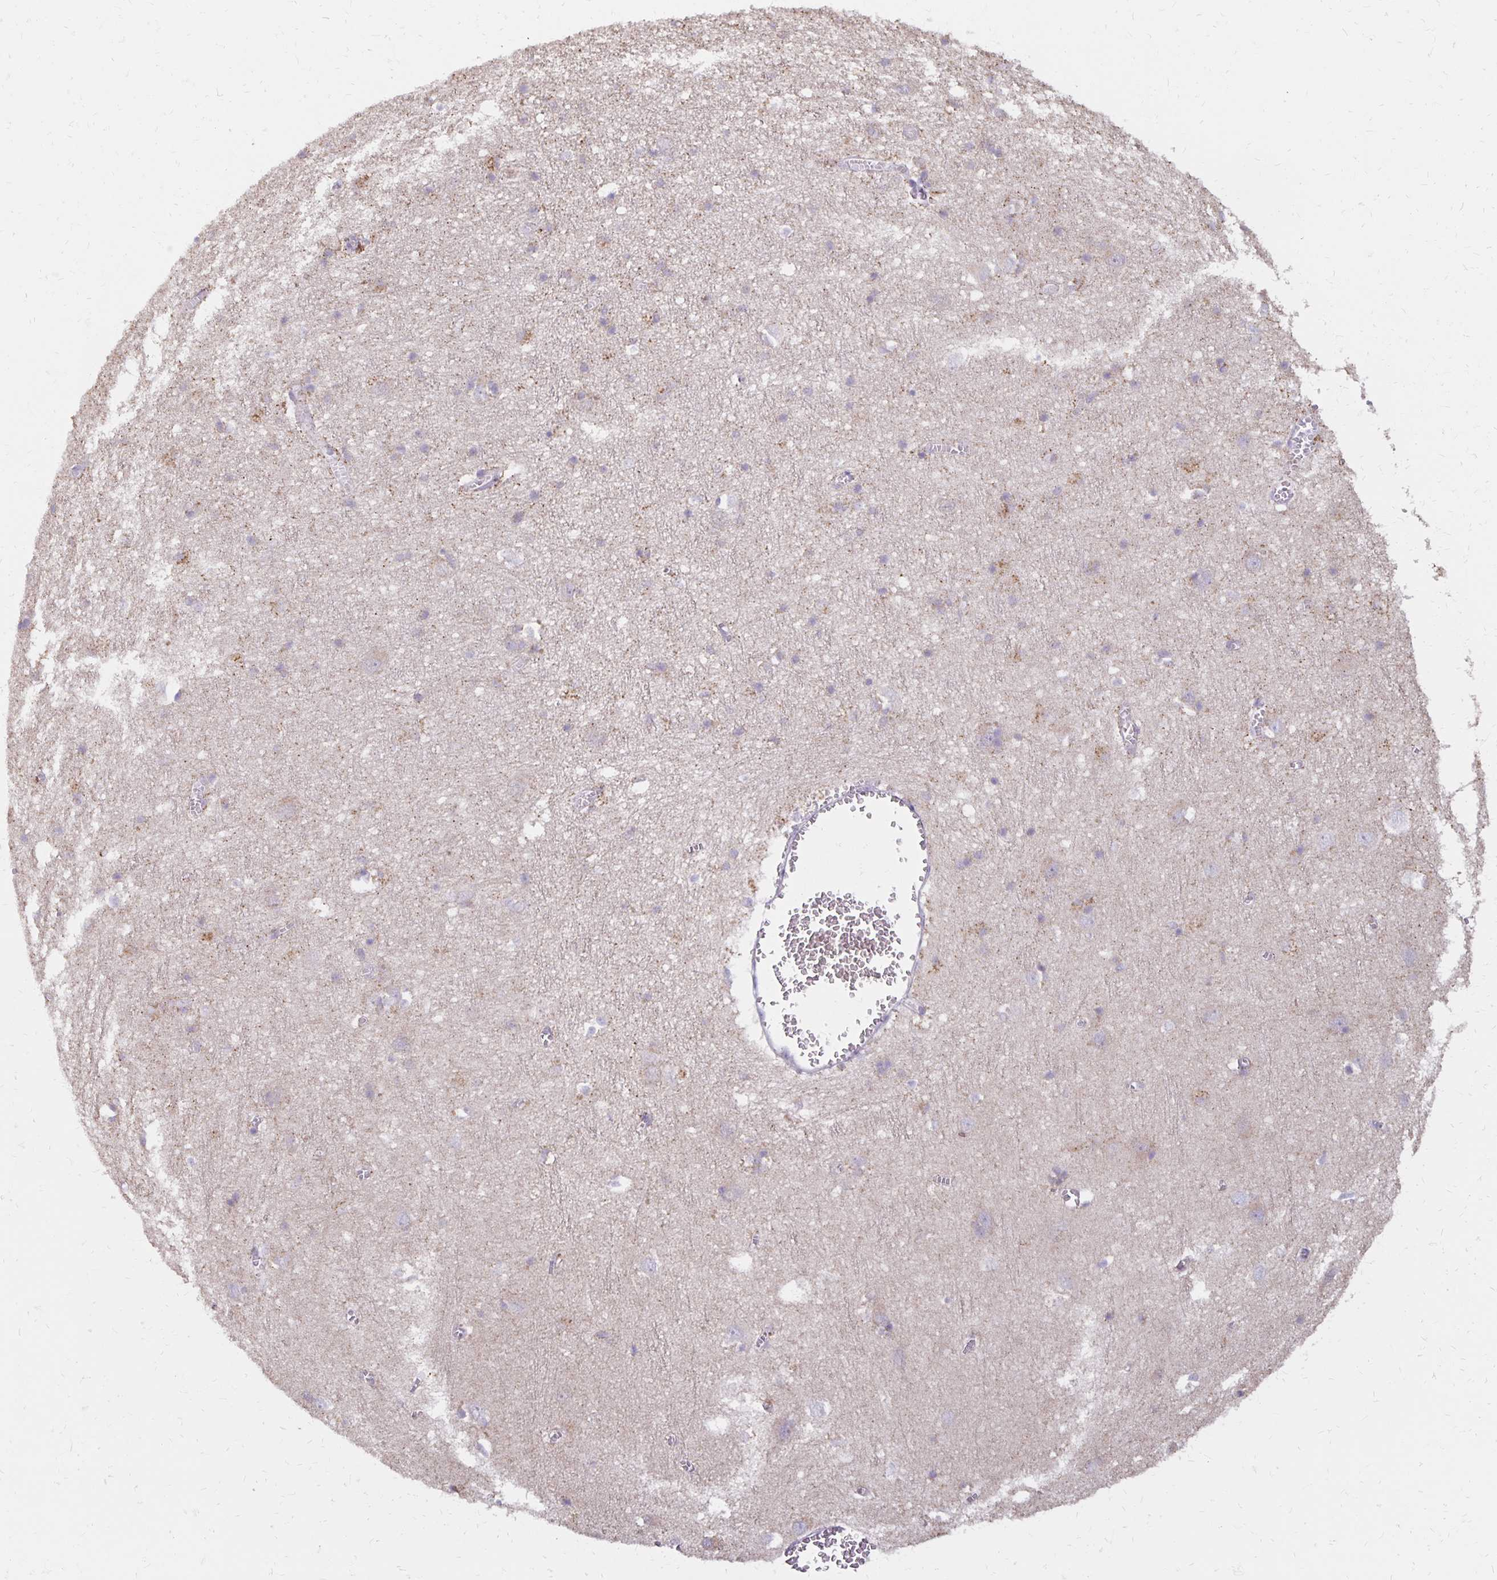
{"staining": {"intensity": "negative", "quantity": "none", "location": "none"}, "tissue": "cerebral cortex", "cell_type": "Endothelial cells", "image_type": "normal", "snomed": [{"axis": "morphology", "description": "Normal tissue, NOS"}, {"axis": "topography", "description": "Cerebral cortex"}], "caption": "DAB immunohistochemical staining of unremarkable cerebral cortex demonstrates no significant staining in endothelial cells. Nuclei are stained in blue.", "gene": "IER3", "patient": {"sex": "male", "age": 70}}